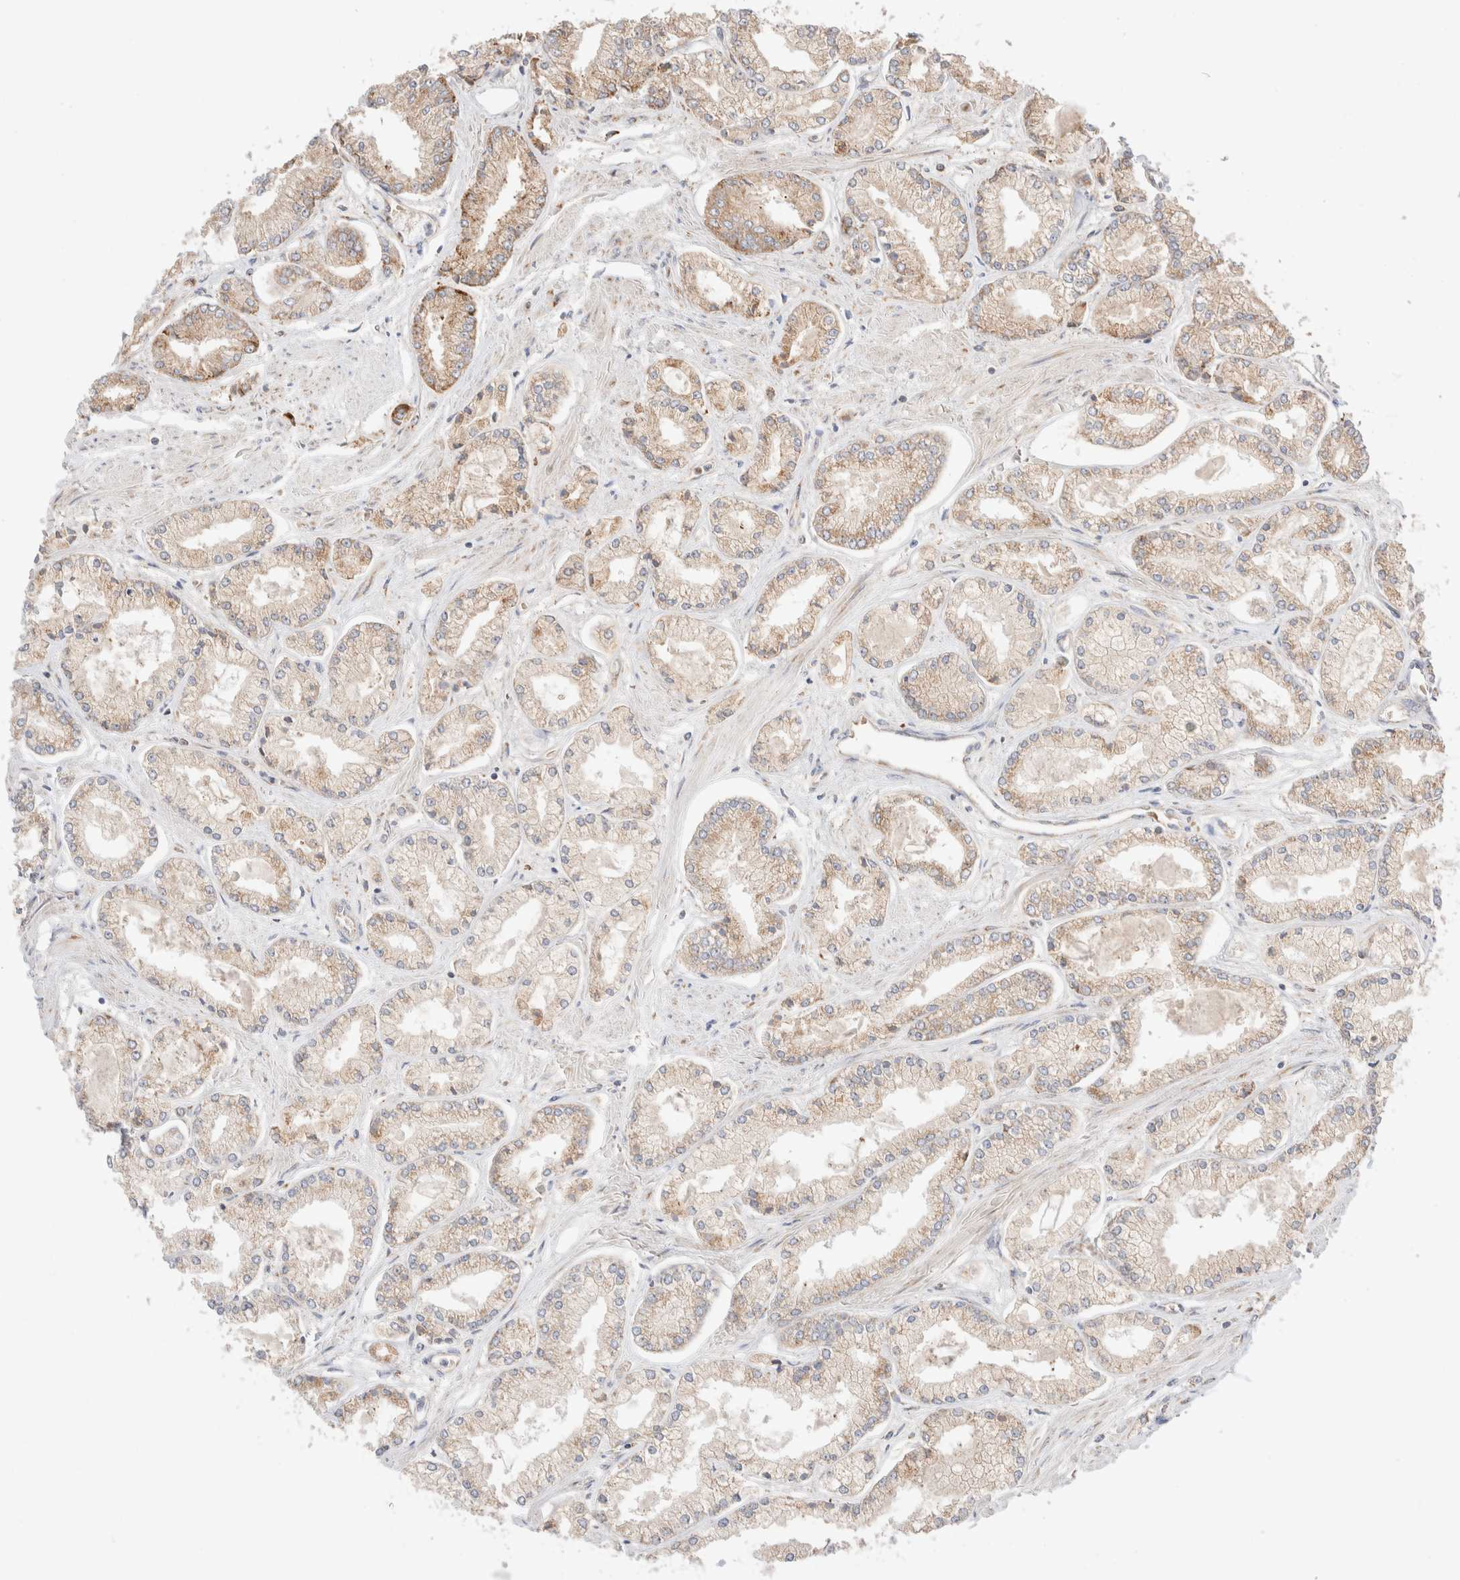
{"staining": {"intensity": "moderate", "quantity": "25%-75%", "location": "cytoplasmic/membranous"}, "tissue": "prostate cancer", "cell_type": "Tumor cells", "image_type": "cancer", "snomed": [{"axis": "morphology", "description": "Adenocarcinoma, Low grade"}, {"axis": "topography", "description": "Prostate"}], "caption": "Immunohistochemical staining of adenocarcinoma (low-grade) (prostate) reveals moderate cytoplasmic/membranous protein staining in about 25%-75% of tumor cells.", "gene": "UTS2B", "patient": {"sex": "male", "age": 52}}